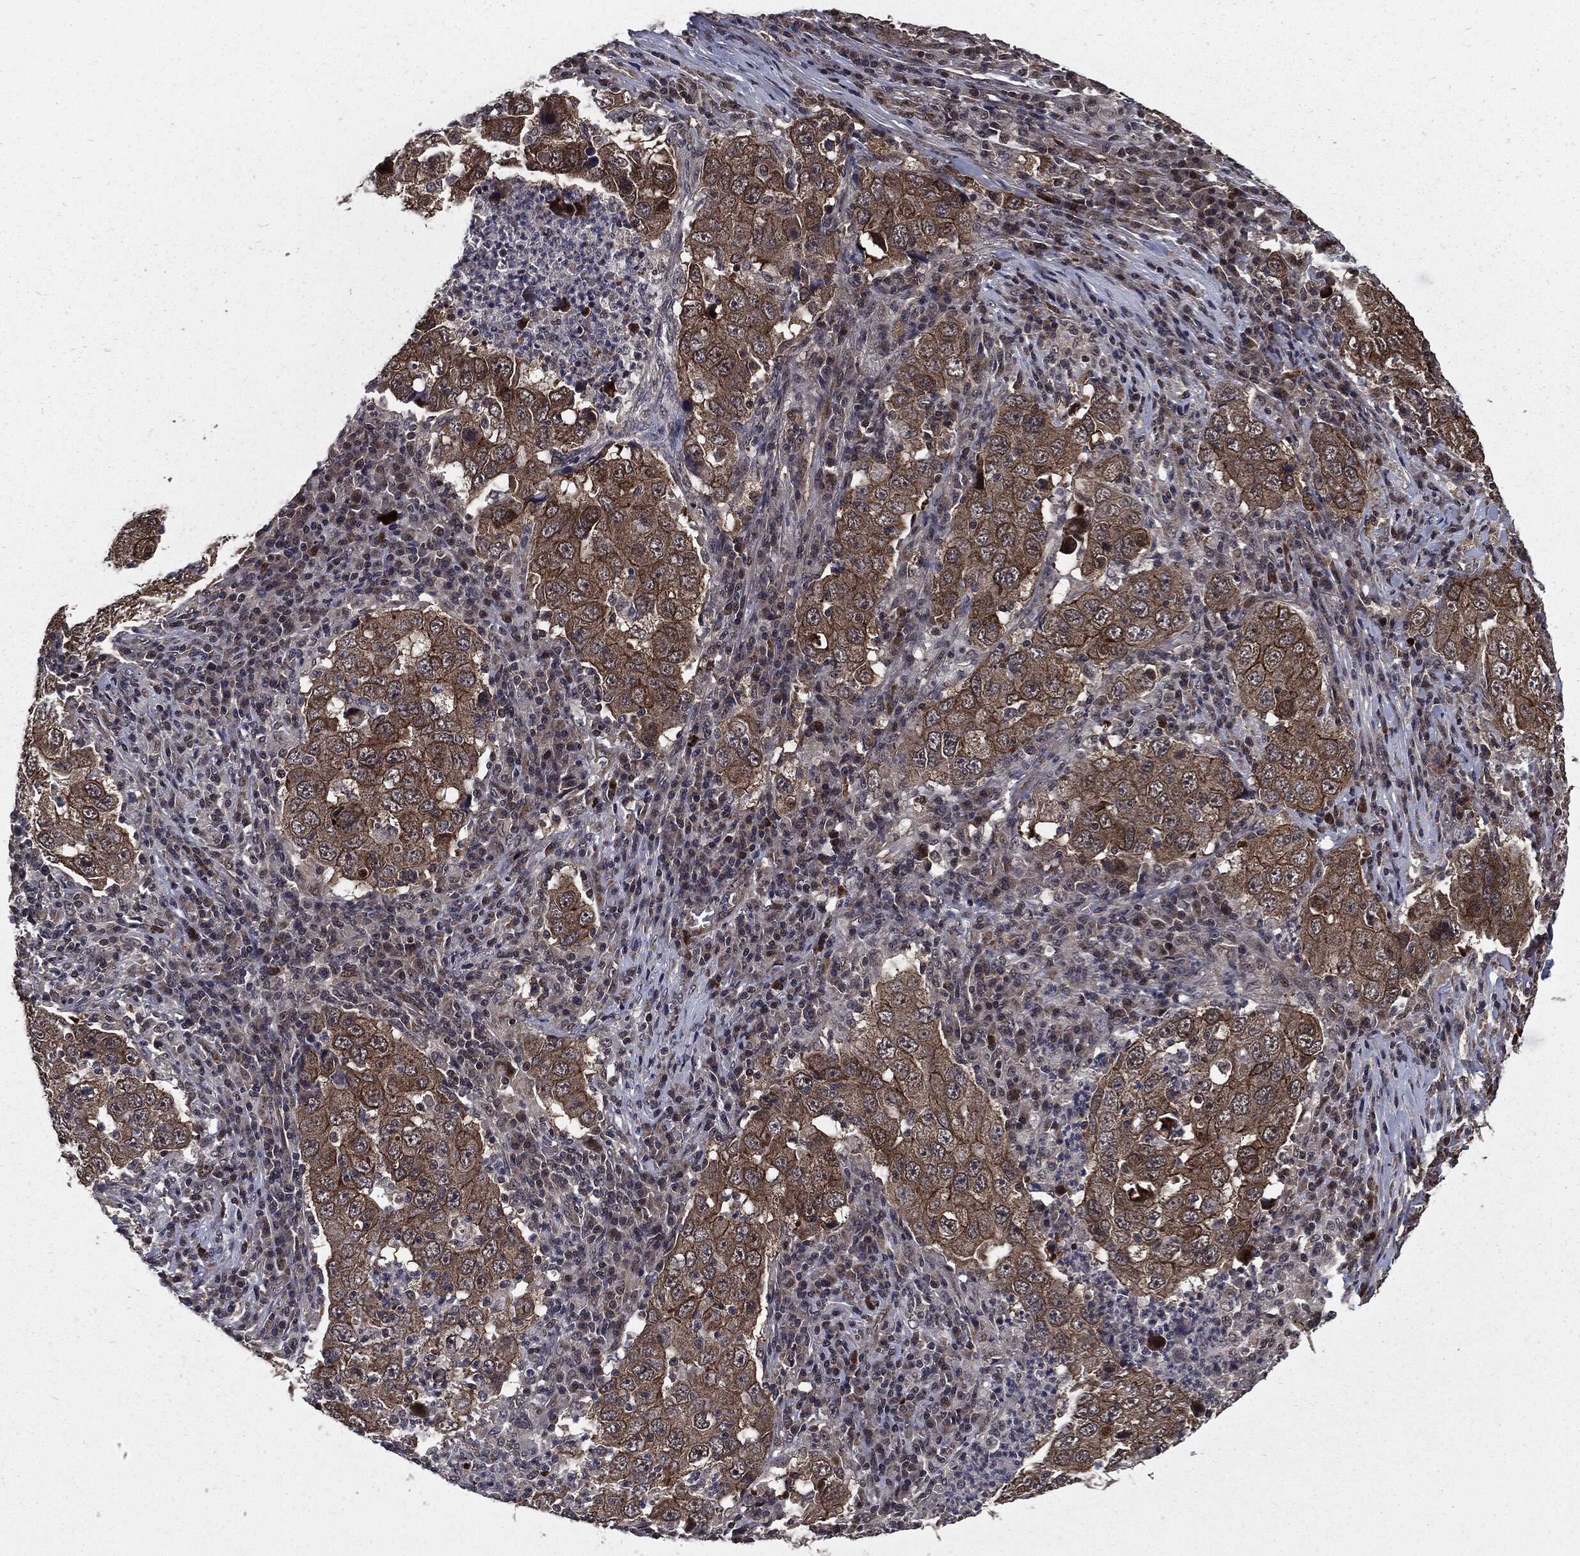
{"staining": {"intensity": "moderate", "quantity": "25%-75%", "location": "cytoplasmic/membranous"}, "tissue": "lung cancer", "cell_type": "Tumor cells", "image_type": "cancer", "snomed": [{"axis": "morphology", "description": "Adenocarcinoma, NOS"}, {"axis": "topography", "description": "Lung"}], "caption": "About 25%-75% of tumor cells in human lung cancer (adenocarcinoma) demonstrate moderate cytoplasmic/membranous protein staining as visualized by brown immunohistochemical staining.", "gene": "PTPA", "patient": {"sex": "male", "age": 73}}